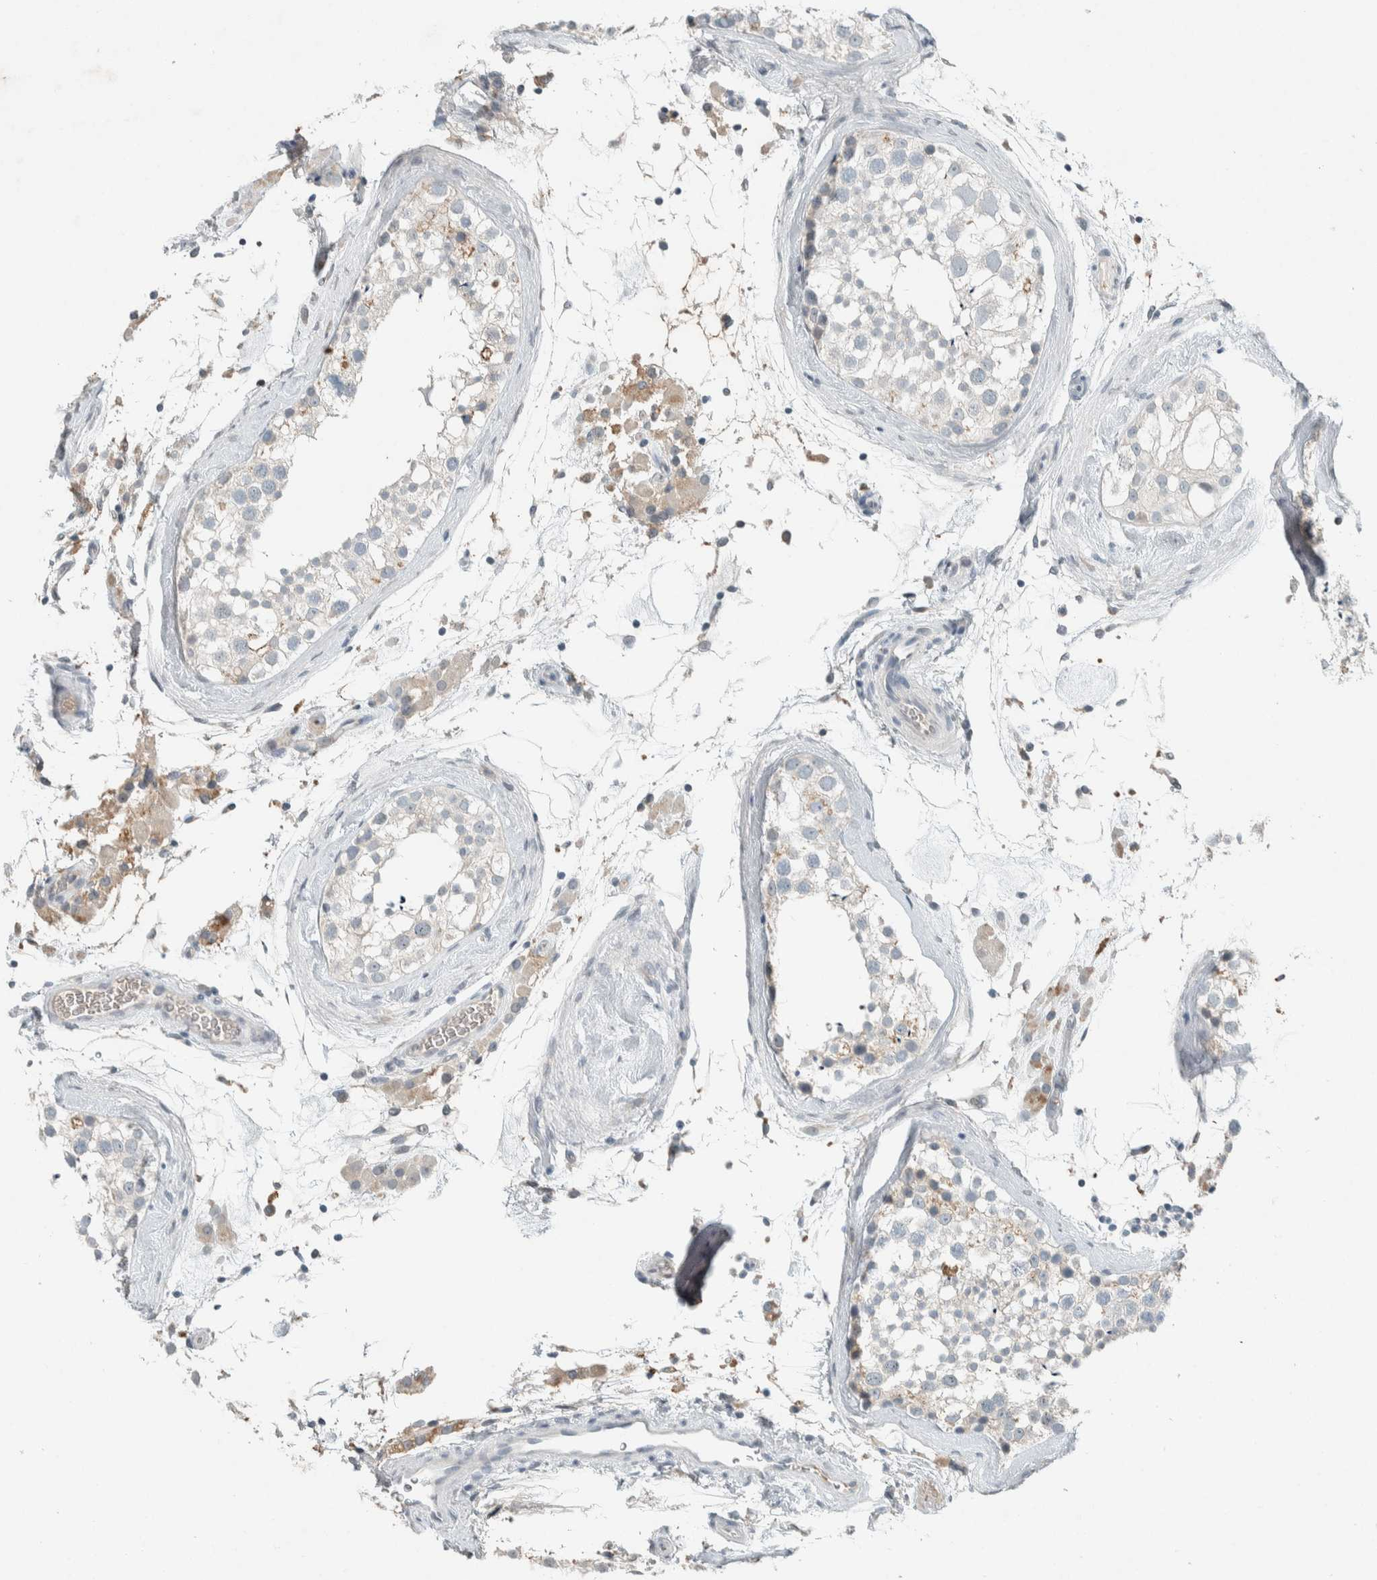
{"staining": {"intensity": "negative", "quantity": "none", "location": "none"}, "tissue": "testis", "cell_type": "Cells in seminiferous ducts", "image_type": "normal", "snomed": [{"axis": "morphology", "description": "Normal tissue, NOS"}, {"axis": "topography", "description": "Testis"}], "caption": "IHC image of normal testis stained for a protein (brown), which reveals no positivity in cells in seminiferous ducts. (Stains: DAB IHC with hematoxylin counter stain, Microscopy: brightfield microscopy at high magnification).", "gene": "CERCAM", "patient": {"sex": "male", "age": 46}}